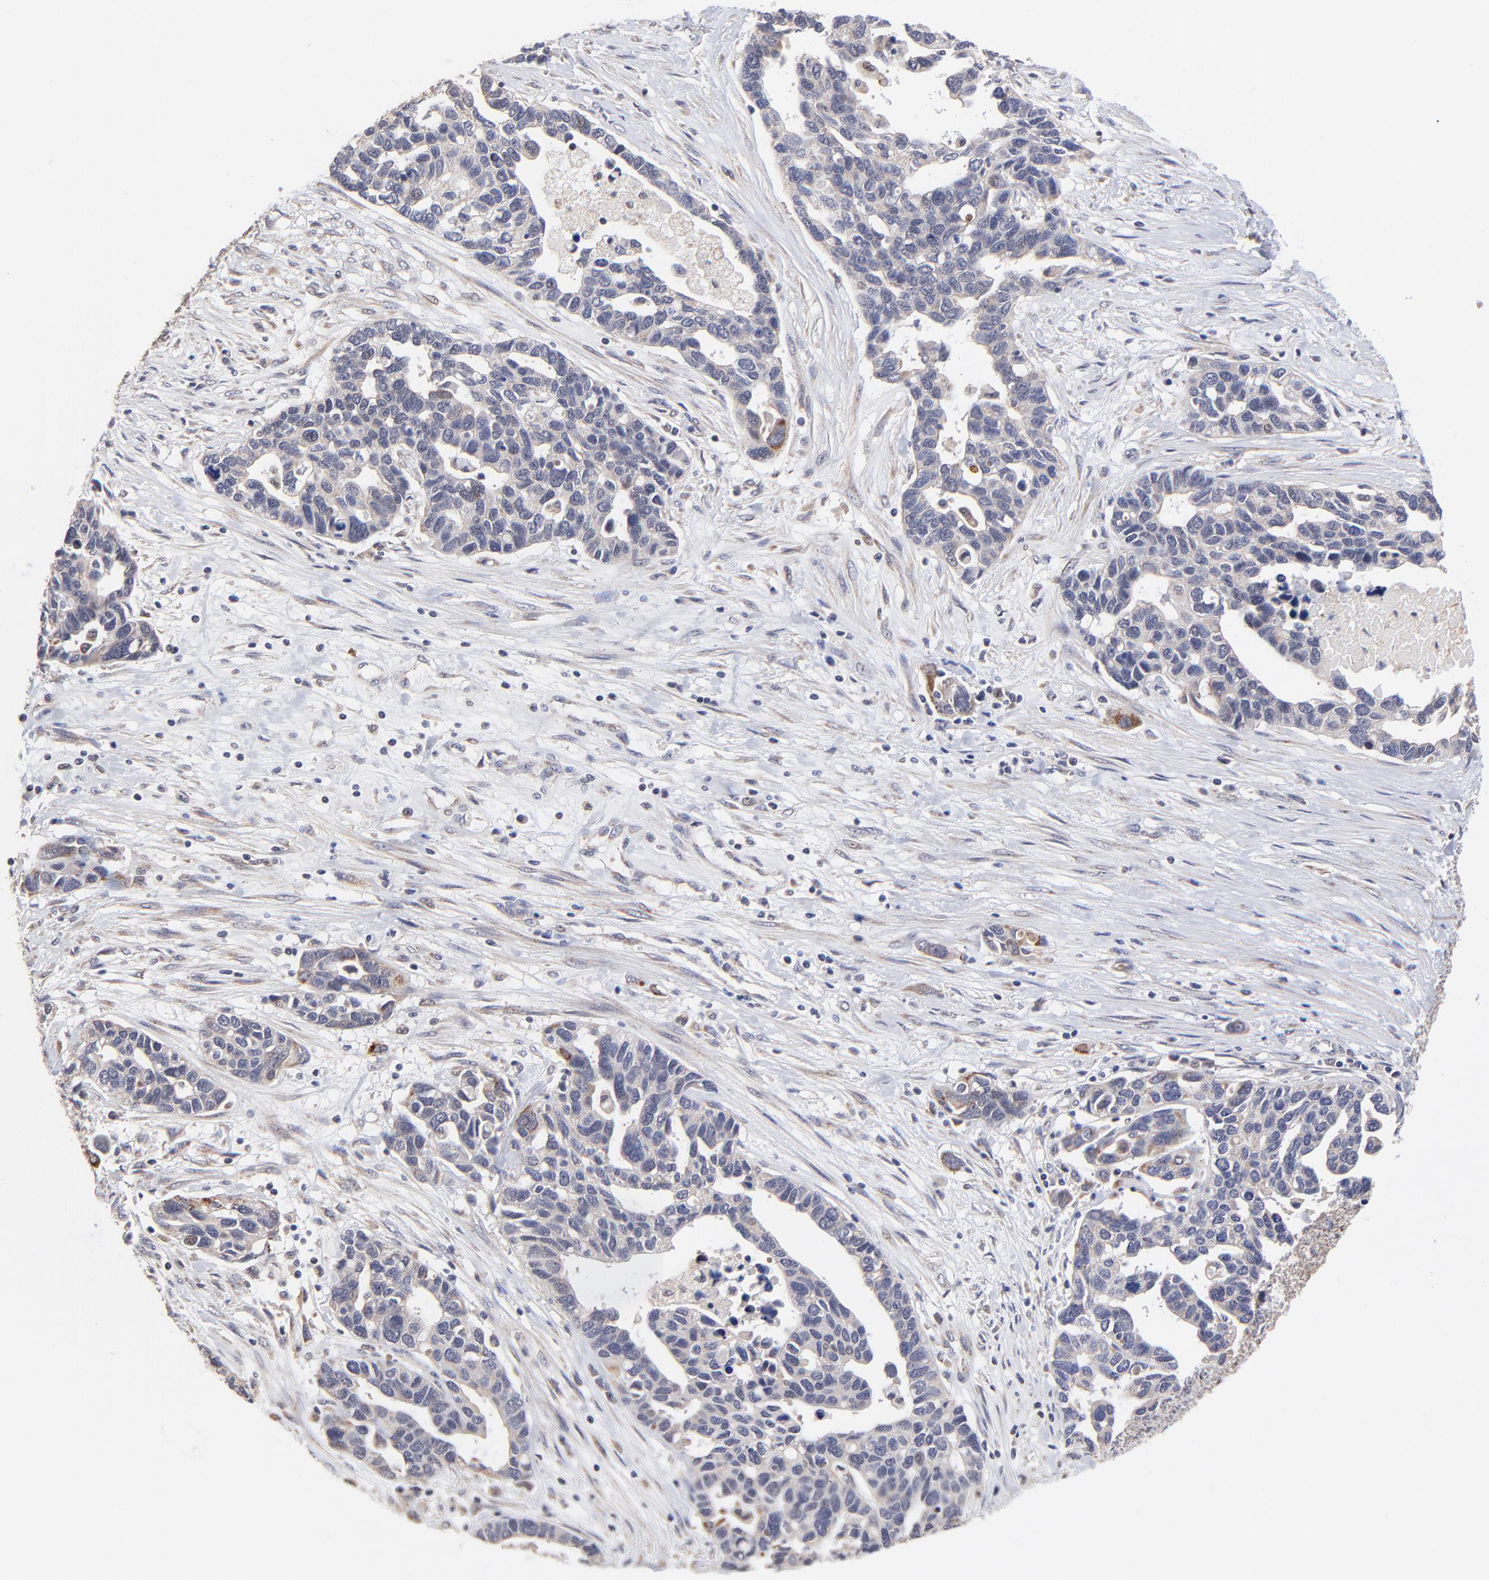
{"staining": {"intensity": "weak", "quantity": "<25%", "location": "cytoplasmic/membranous"}, "tissue": "ovarian cancer", "cell_type": "Tumor cells", "image_type": "cancer", "snomed": [{"axis": "morphology", "description": "Cystadenocarcinoma, serous, NOS"}, {"axis": "topography", "description": "Ovary"}], "caption": "The photomicrograph exhibits no significant expression in tumor cells of serous cystadenocarcinoma (ovarian). (DAB immunohistochemistry (IHC) visualized using brightfield microscopy, high magnification).", "gene": "FBXL12", "patient": {"sex": "female", "age": 54}}